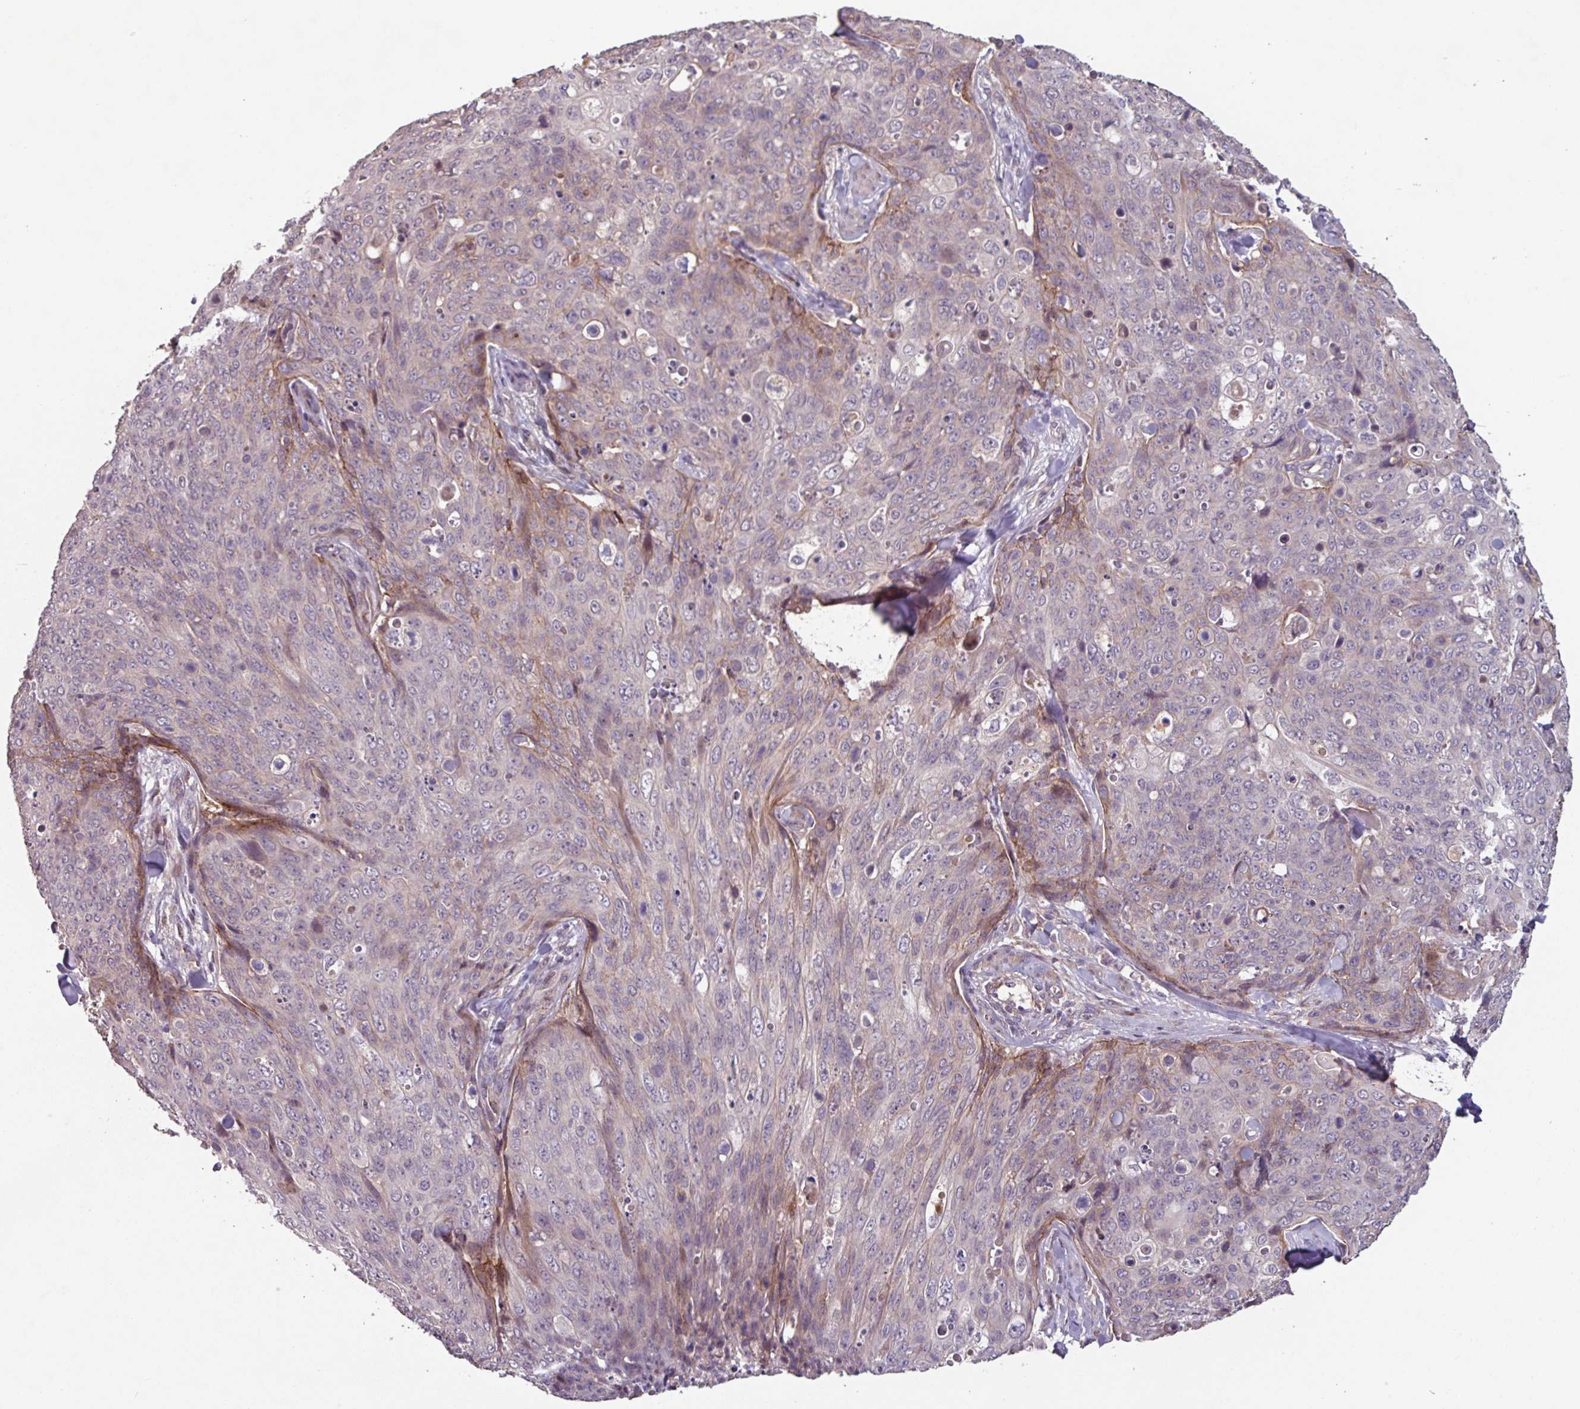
{"staining": {"intensity": "moderate", "quantity": "<25%", "location": "cytoplasmic/membranous"}, "tissue": "skin cancer", "cell_type": "Tumor cells", "image_type": "cancer", "snomed": [{"axis": "morphology", "description": "Squamous cell carcinoma, NOS"}, {"axis": "topography", "description": "Skin"}, {"axis": "topography", "description": "Vulva"}], "caption": "Skin cancer (squamous cell carcinoma) stained with a protein marker shows moderate staining in tumor cells.", "gene": "TMEM88", "patient": {"sex": "female", "age": 85}}